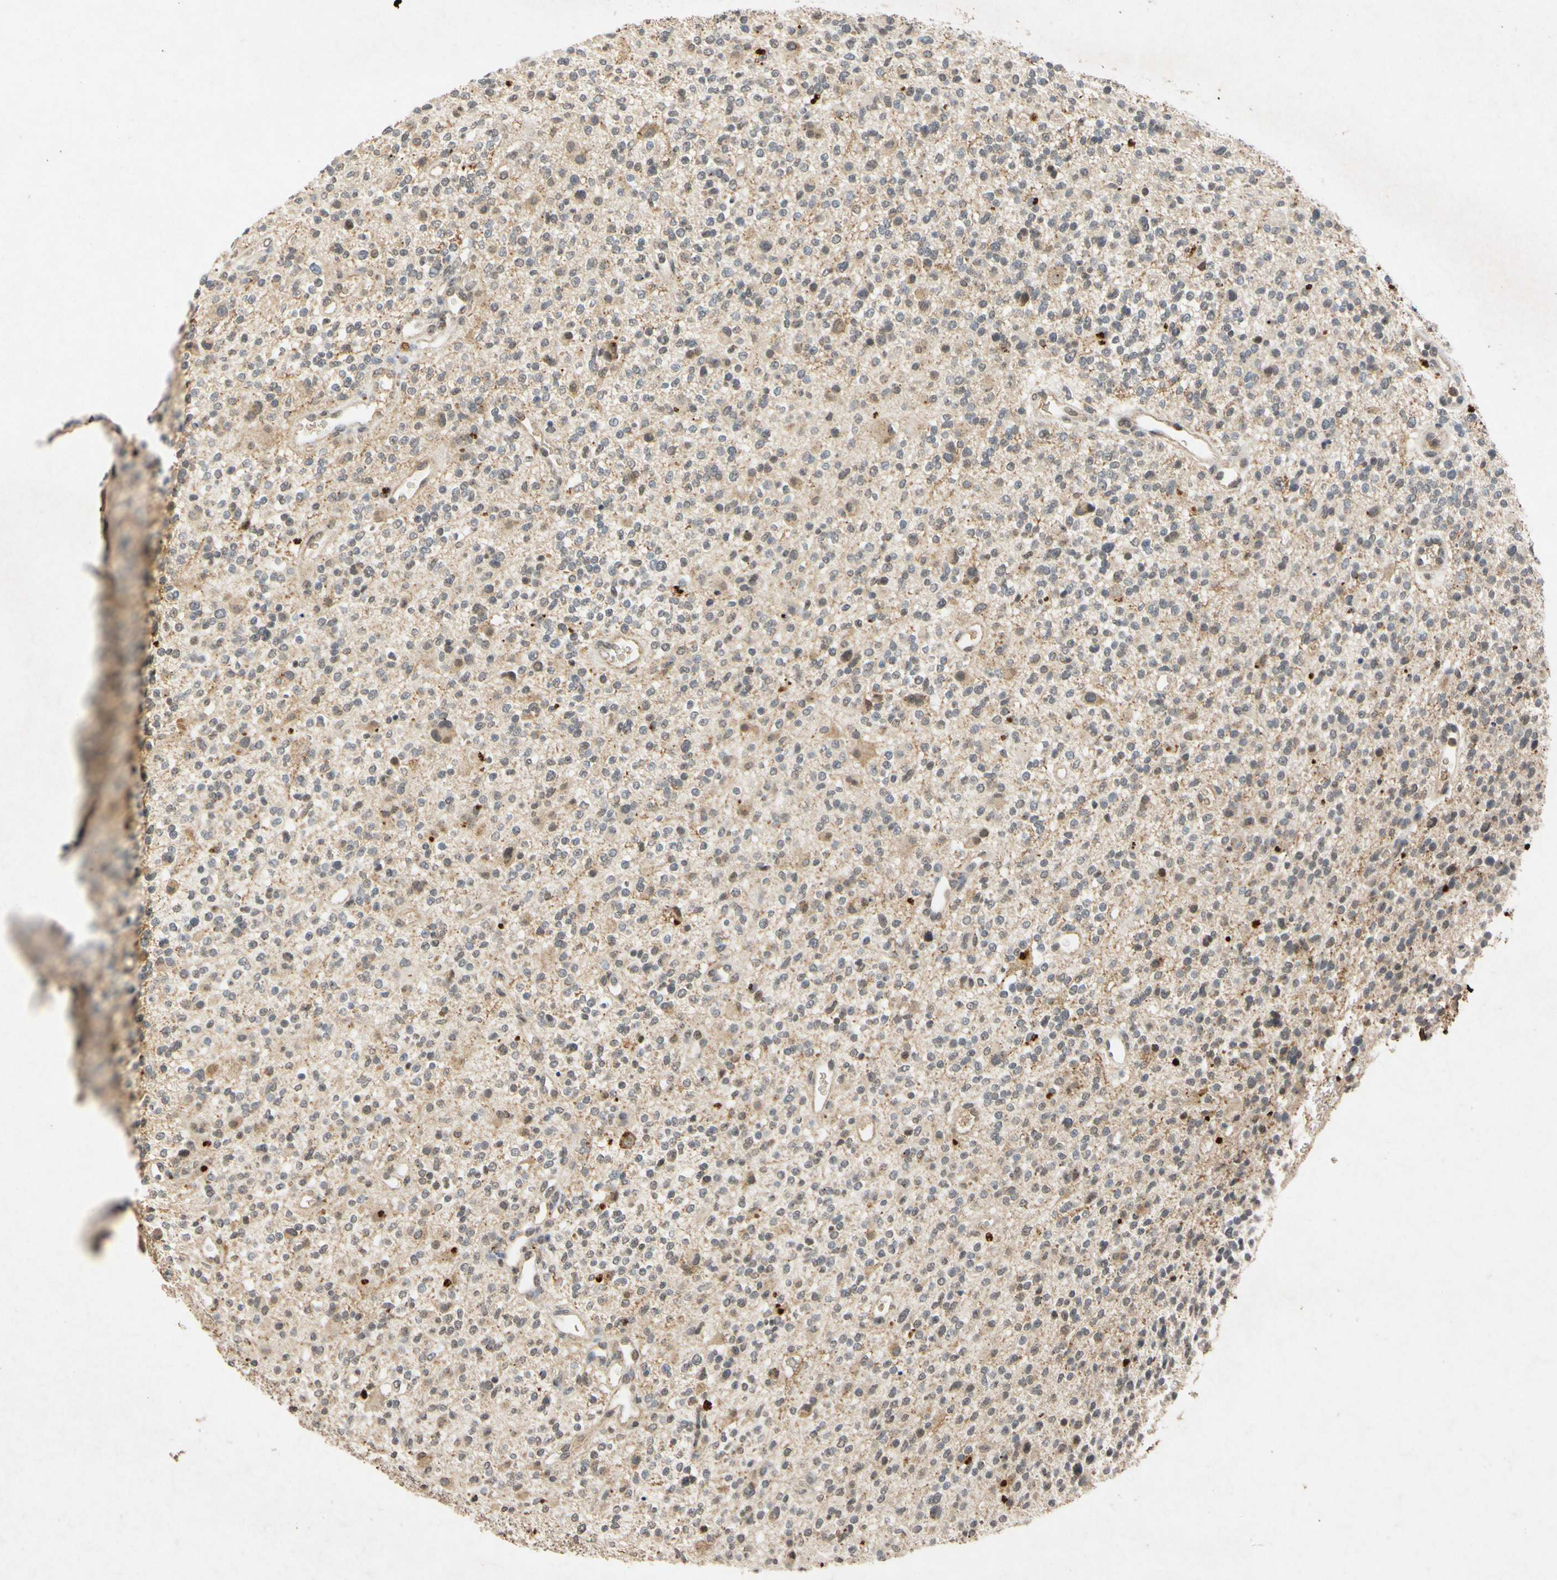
{"staining": {"intensity": "moderate", "quantity": "25%-75%", "location": "cytoplasmic/membranous"}, "tissue": "glioma", "cell_type": "Tumor cells", "image_type": "cancer", "snomed": [{"axis": "morphology", "description": "Glioma, malignant, High grade"}, {"axis": "topography", "description": "Brain"}], "caption": "Immunohistochemical staining of malignant glioma (high-grade) reveals moderate cytoplasmic/membranous protein staining in approximately 25%-75% of tumor cells.", "gene": "CP", "patient": {"sex": "male", "age": 48}}